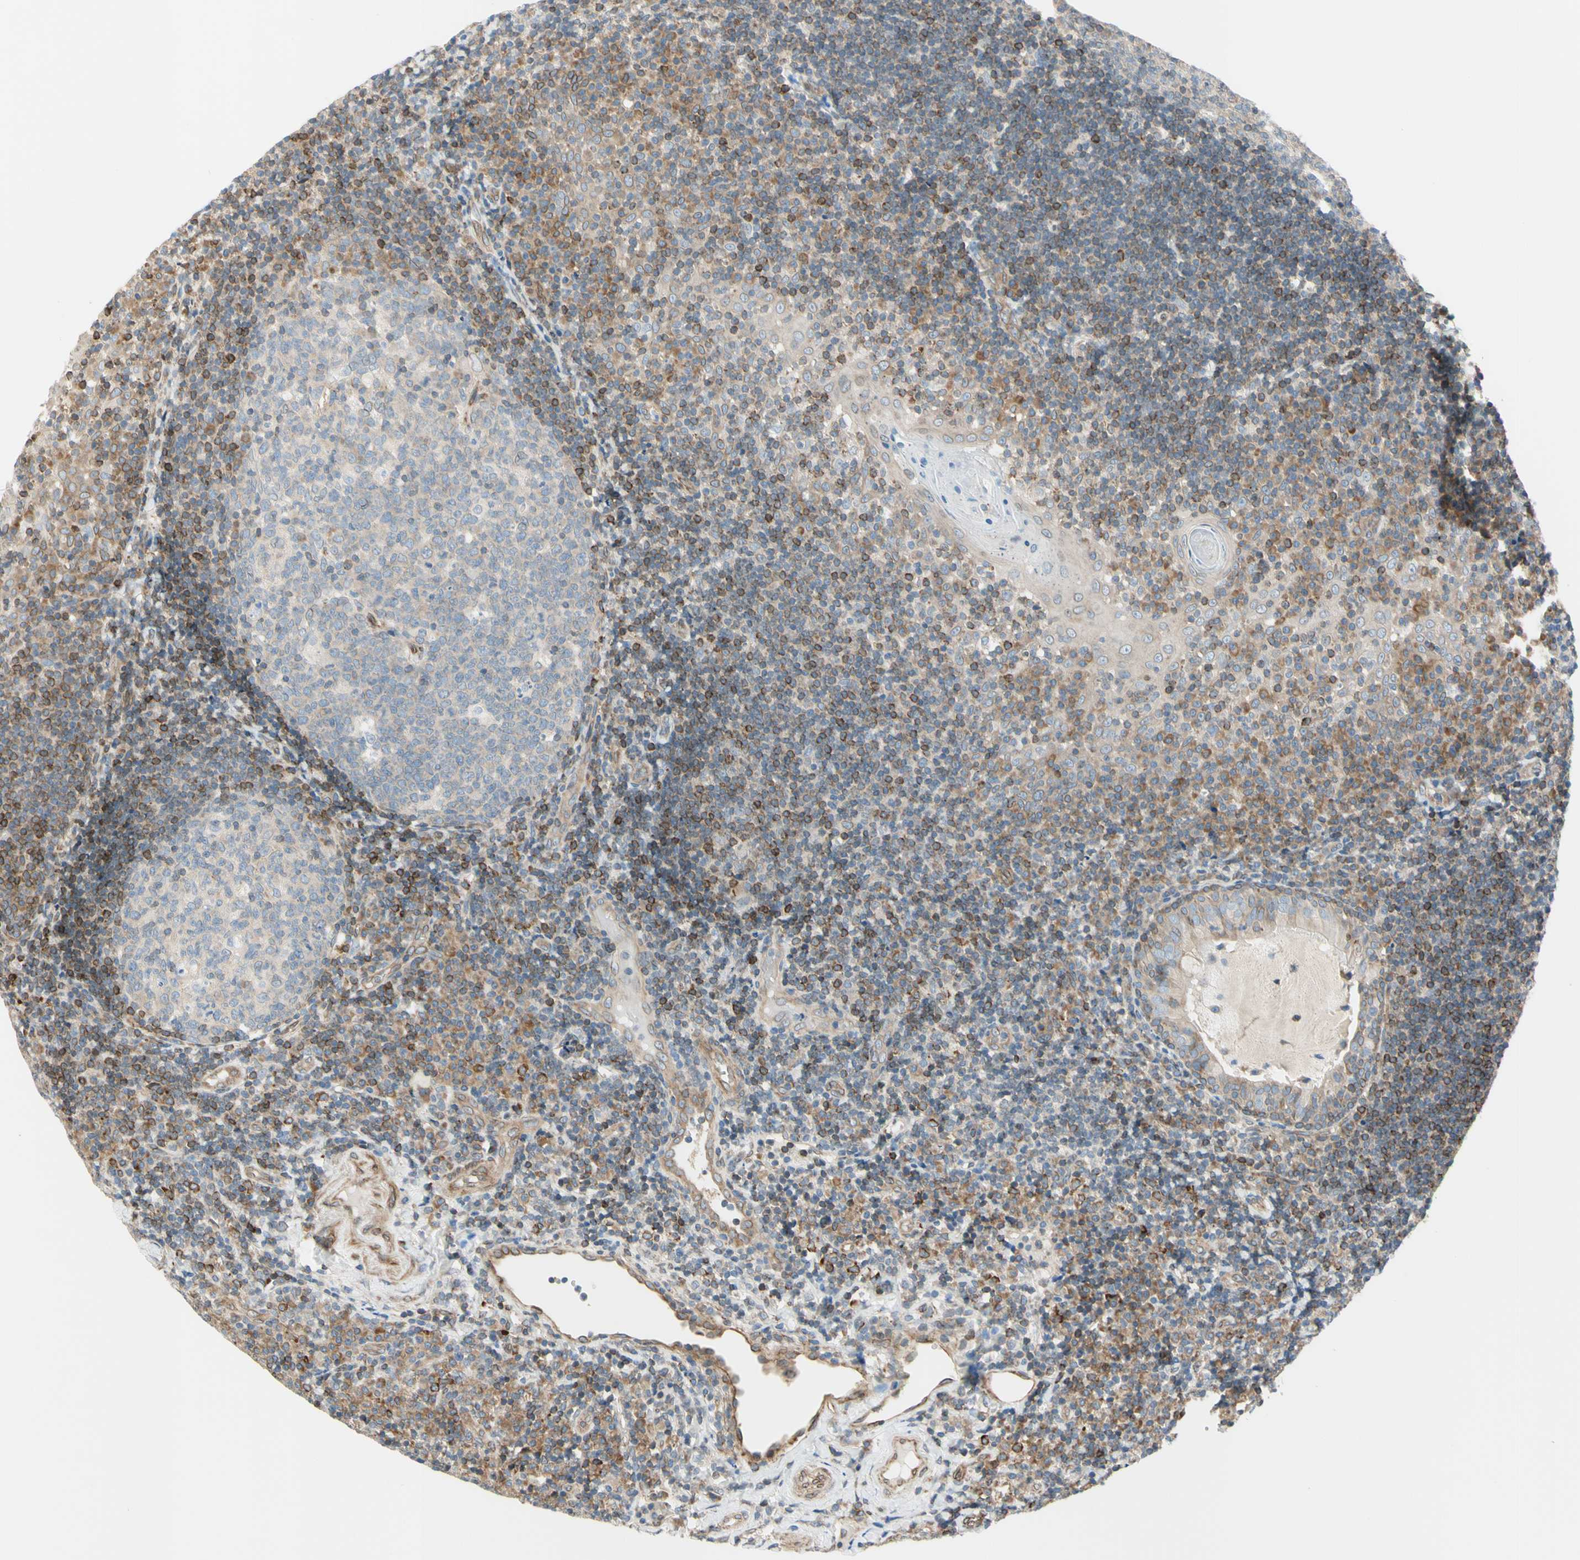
{"staining": {"intensity": "negative", "quantity": "none", "location": "none"}, "tissue": "tonsil", "cell_type": "Germinal center cells", "image_type": "normal", "snomed": [{"axis": "morphology", "description": "Normal tissue, NOS"}, {"axis": "topography", "description": "Tonsil"}], "caption": "Immunohistochemistry photomicrograph of unremarkable human tonsil stained for a protein (brown), which reveals no positivity in germinal center cells.", "gene": "TRAF2", "patient": {"sex": "female", "age": 40}}